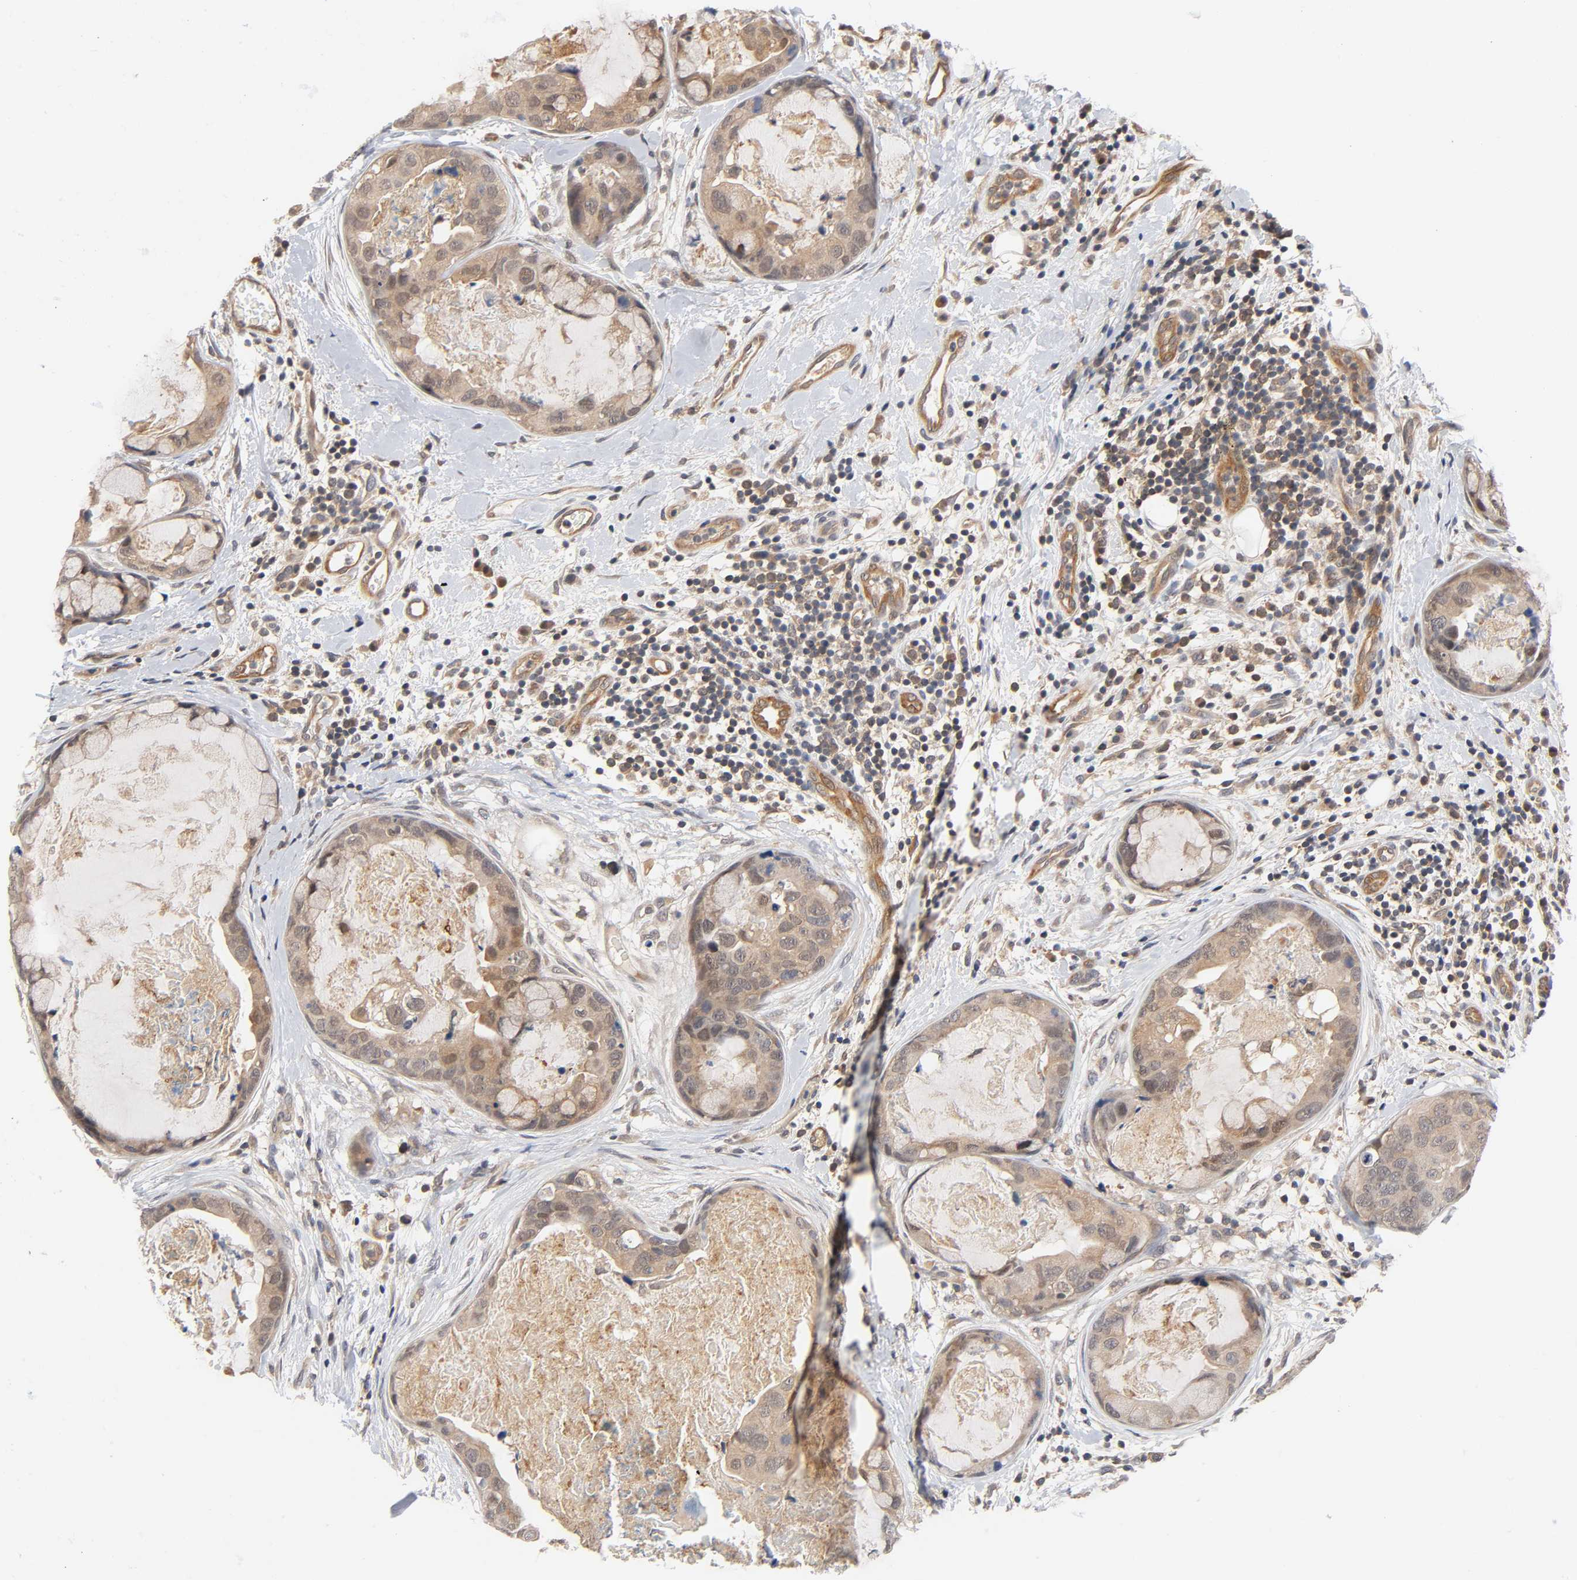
{"staining": {"intensity": "weak", "quantity": ">75%", "location": "cytoplasmic/membranous"}, "tissue": "breast cancer", "cell_type": "Tumor cells", "image_type": "cancer", "snomed": [{"axis": "morphology", "description": "Duct carcinoma"}, {"axis": "topography", "description": "Breast"}], "caption": "This is a micrograph of IHC staining of breast cancer (invasive ductal carcinoma), which shows weak expression in the cytoplasmic/membranous of tumor cells.", "gene": "PRKAB1", "patient": {"sex": "female", "age": 40}}